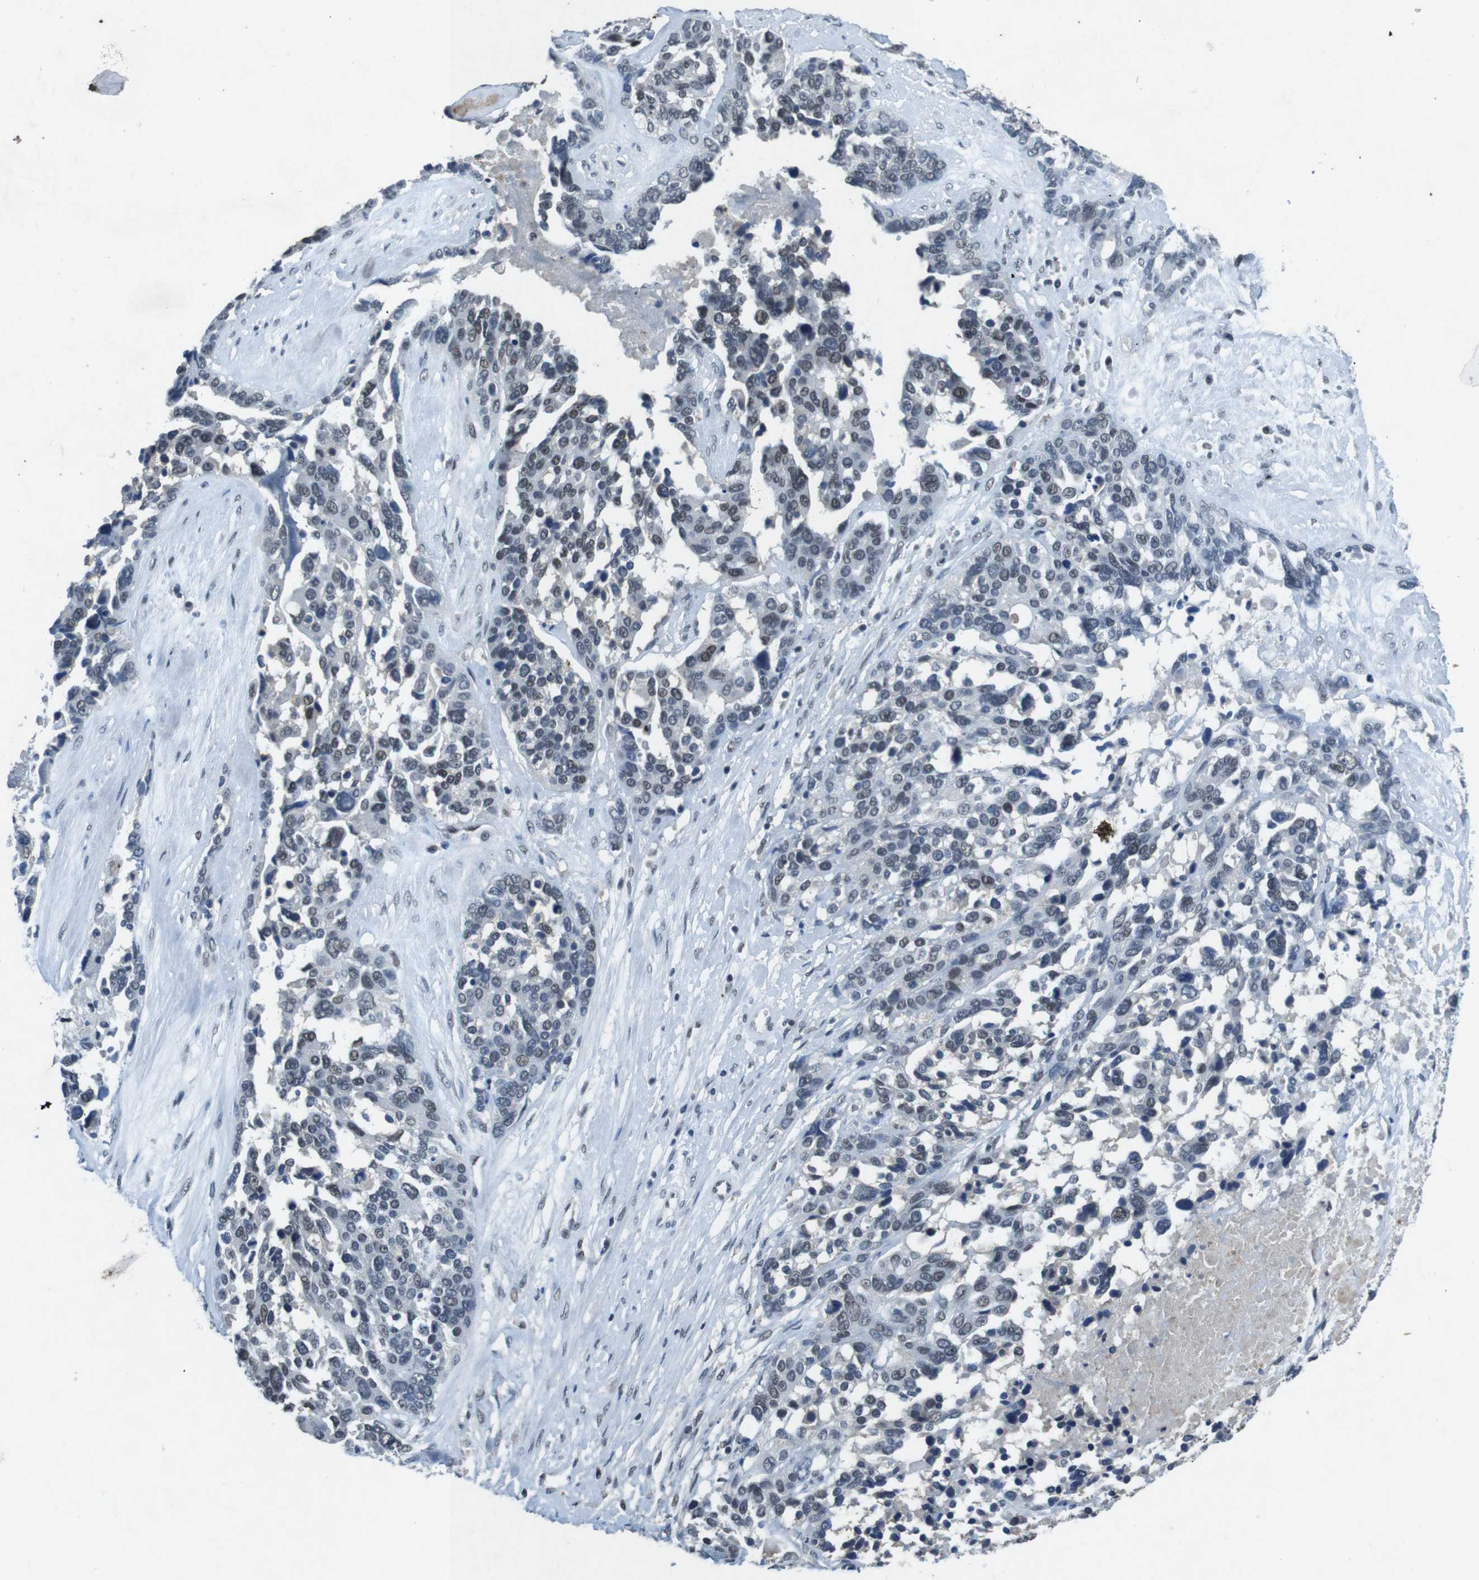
{"staining": {"intensity": "weak", "quantity": "<25%", "location": "nuclear"}, "tissue": "ovarian cancer", "cell_type": "Tumor cells", "image_type": "cancer", "snomed": [{"axis": "morphology", "description": "Cystadenocarcinoma, serous, NOS"}, {"axis": "topography", "description": "Ovary"}], "caption": "Immunohistochemistry (IHC) histopathology image of neoplastic tissue: human ovarian cancer stained with DAB (3,3'-diaminobenzidine) reveals no significant protein expression in tumor cells.", "gene": "USP7", "patient": {"sex": "female", "age": 44}}